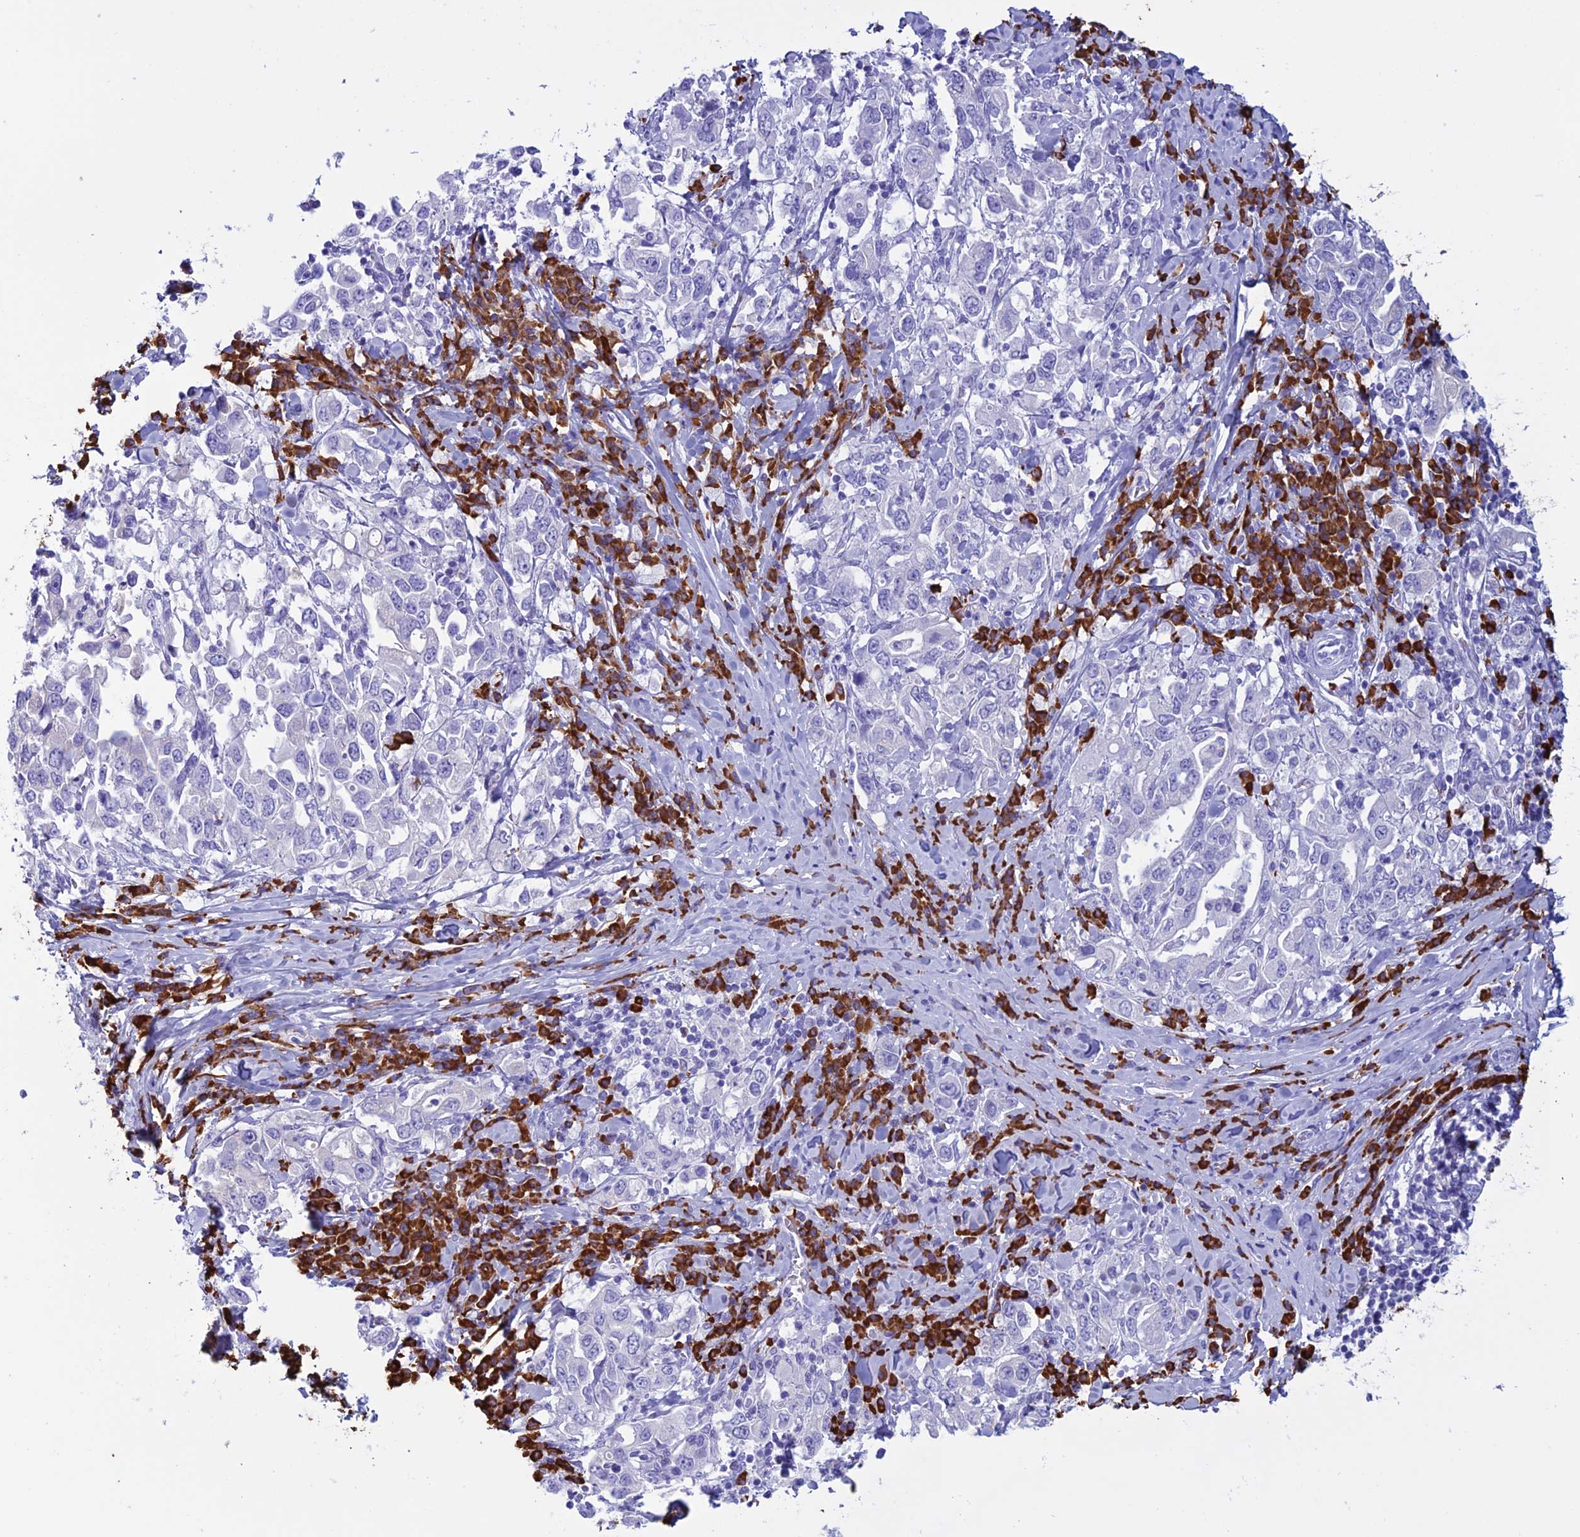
{"staining": {"intensity": "negative", "quantity": "none", "location": "none"}, "tissue": "stomach cancer", "cell_type": "Tumor cells", "image_type": "cancer", "snomed": [{"axis": "morphology", "description": "Adenocarcinoma, NOS"}, {"axis": "topography", "description": "Stomach, upper"}], "caption": "The image demonstrates no significant staining in tumor cells of adenocarcinoma (stomach). Nuclei are stained in blue.", "gene": "MZB1", "patient": {"sex": "male", "age": 62}}